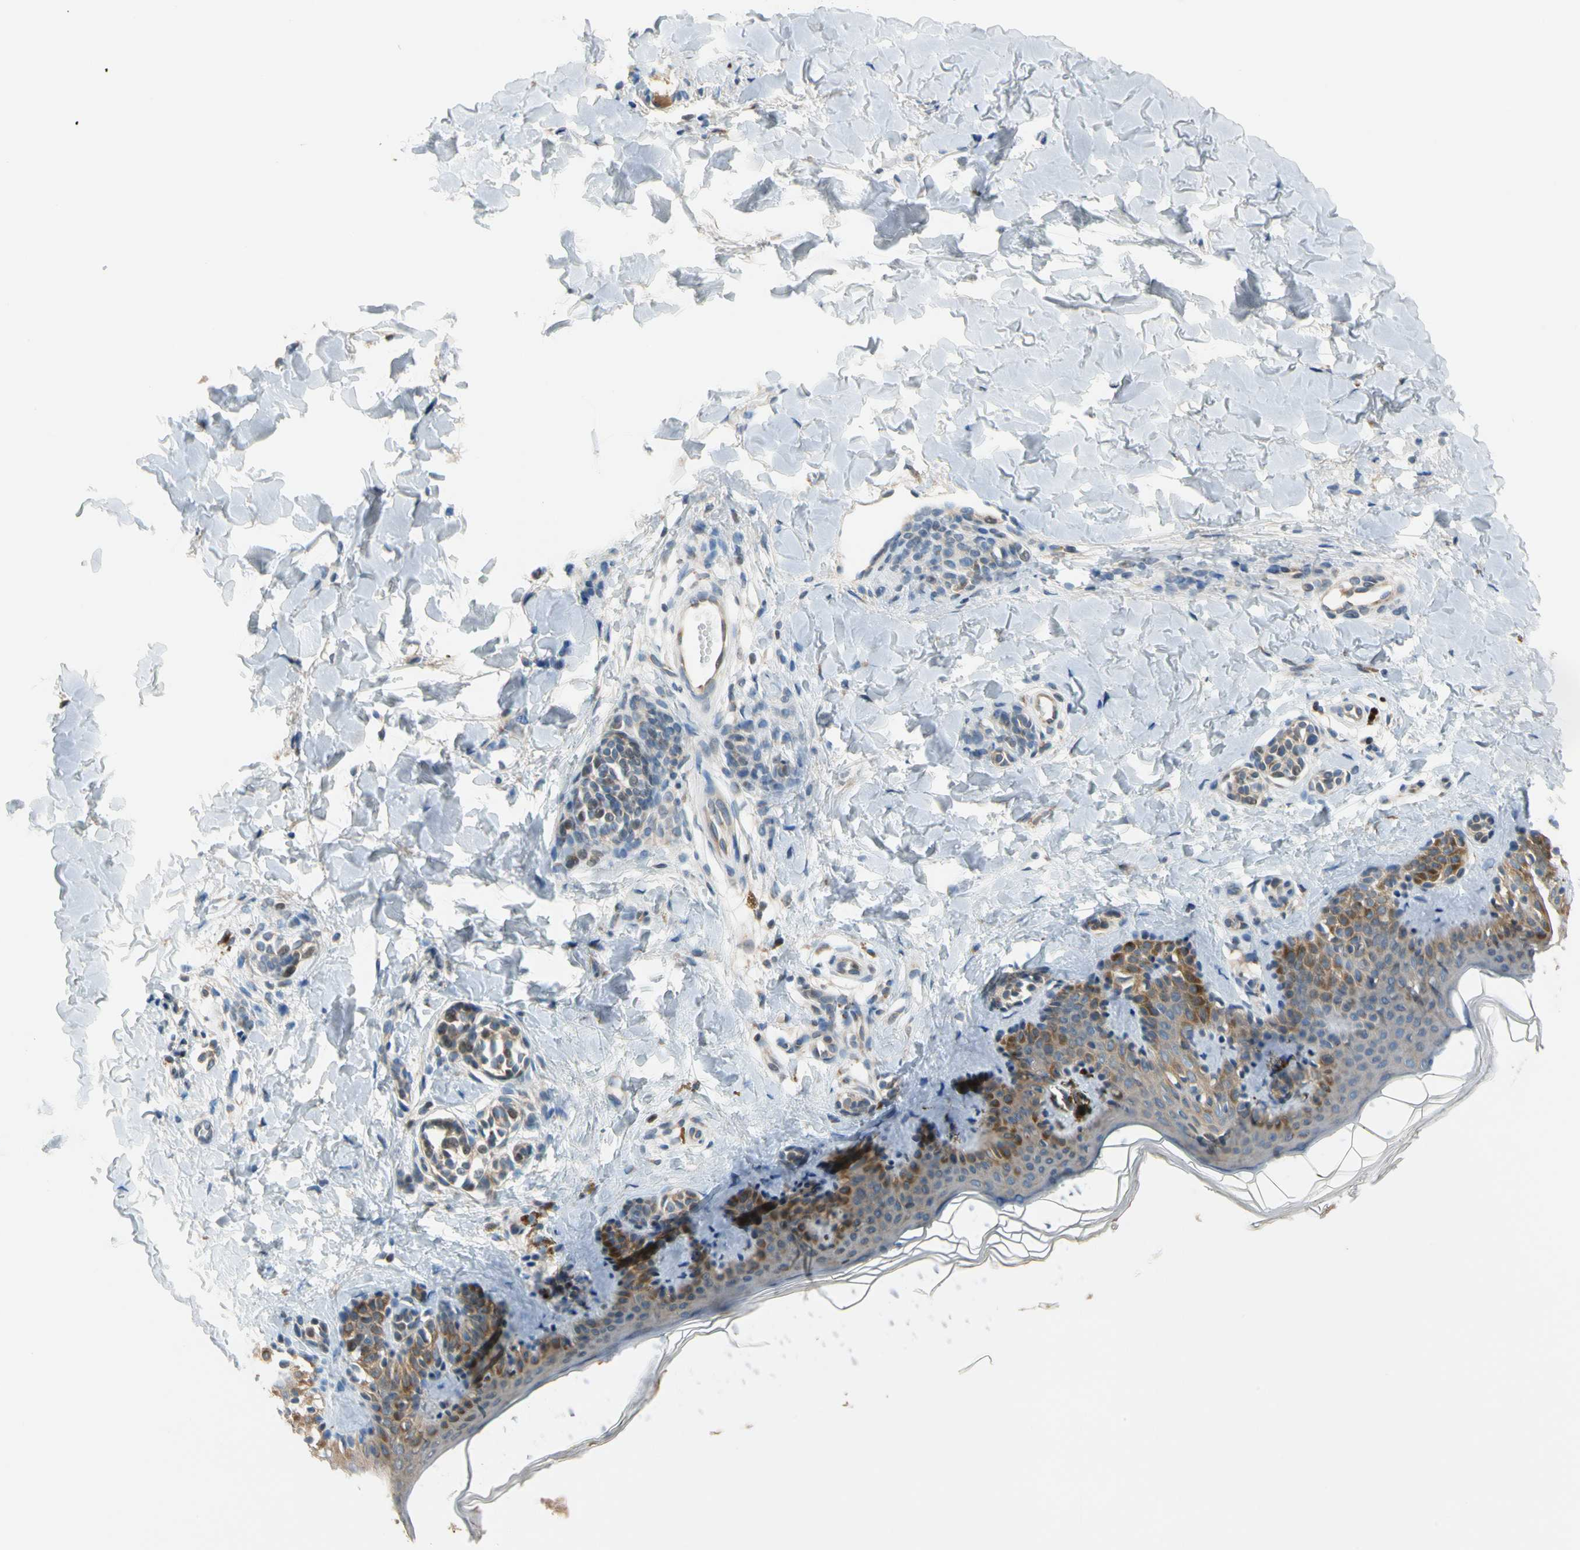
{"staining": {"intensity": "negative", "quantity": "none", "location": "none"}, "tissue": "skin", "cell_type": "Fibroblasts", "image_type": "normal", "snomed": [{"axis": "morphology", "description": "Normal tissue, NOS"}, {"axis": "topography", "description": "Skin"}], "caption": "Human skin stained for a protein using IHC shows no staining in fibroblasts.", "gene": "GPSM2", "patient": {"sex": "male", "age": 16}}